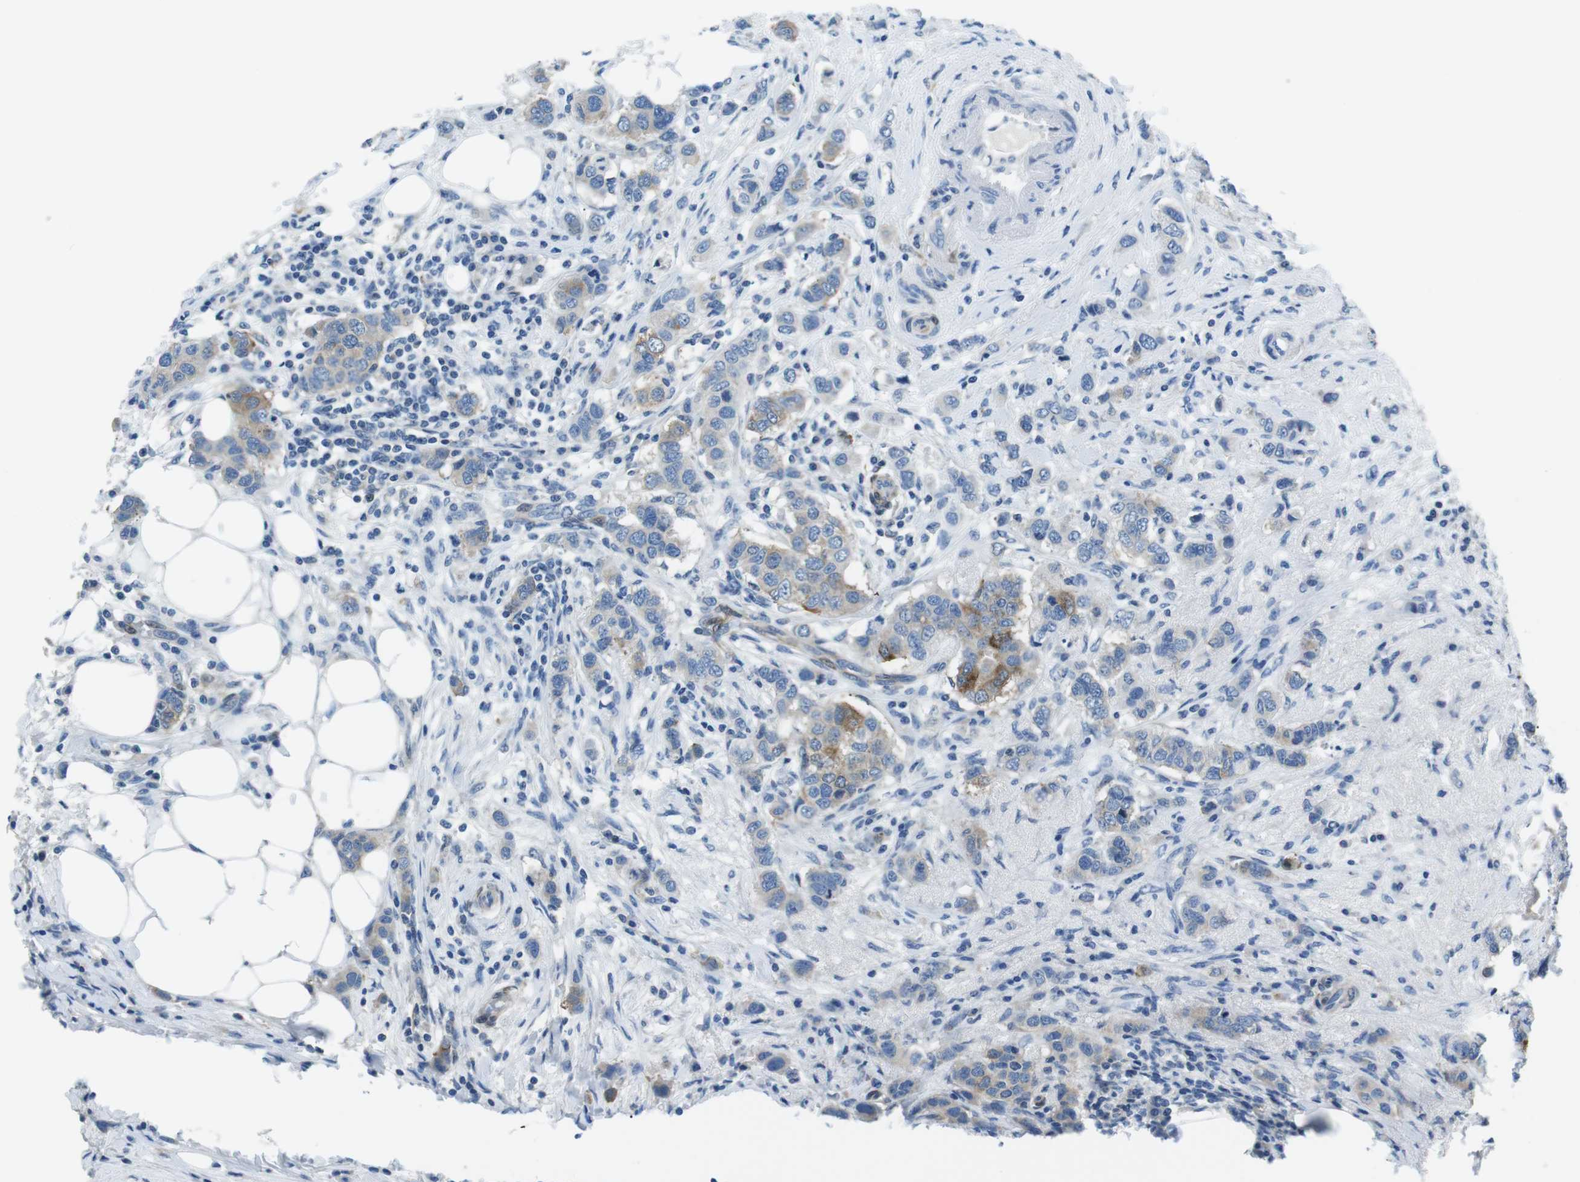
{"staining": {"intensity": "moderate", "quantity": "25%-75%", "location": "cytoplasmic/membranous"}, "tissue": "breast cancer", "cell_type": "Tumor cells", "image_type": "cancer", "snomed": [{"axis": "morphology", "description": "Duct carcinoma"}, {"axis": "topography", "description": "Breast"}], "caption": "Human breast invasive ductal carcinoma stained with a protein marker demonstrates moderate staining in tumor cells.", "gene": "PHLDA1", "patient": {"sex": "female", "age": 50}}